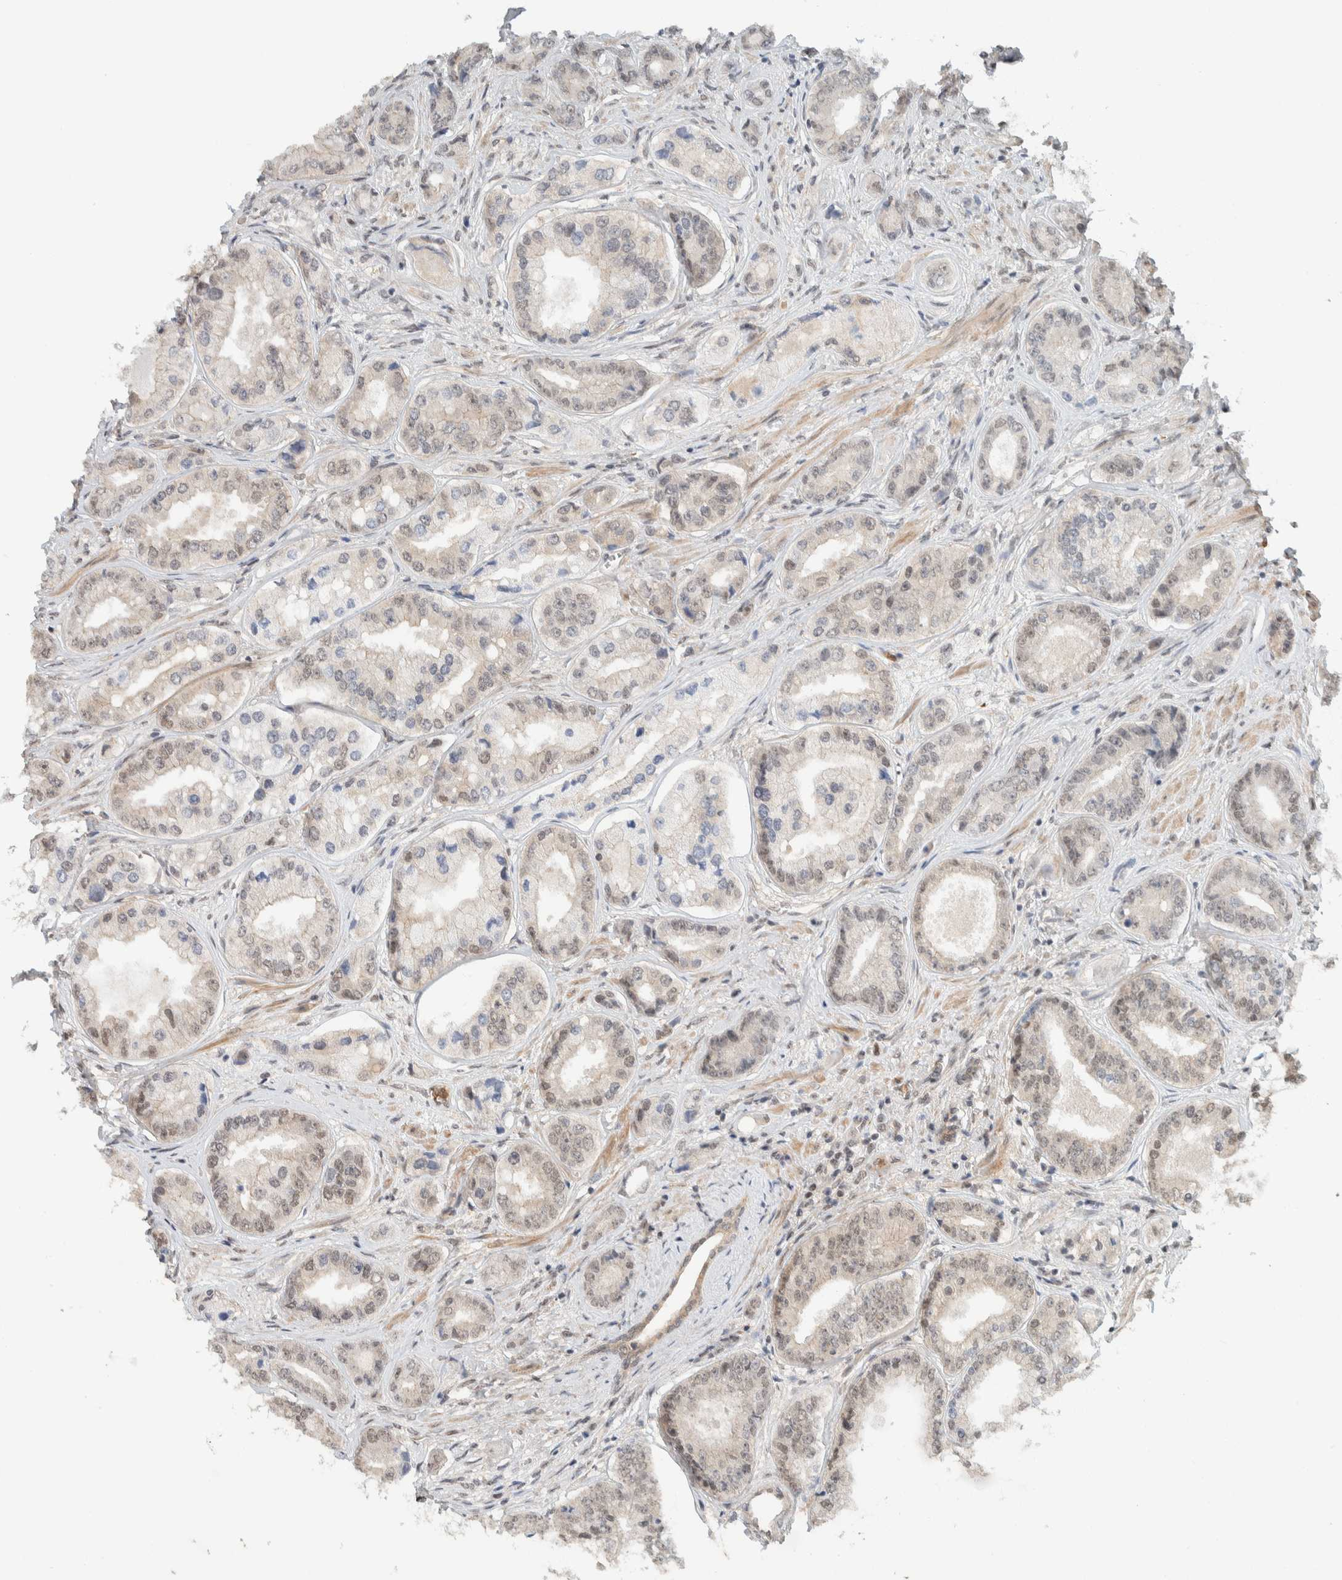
{"staining": {"intensity": "weak", "quantity": ">75%", "location": "nuclear"}, "tissue": "prostate cancer", "cell_type": "Tumor cells", "image_type": "cancer", "snomed": [{"axis": "morphology", "description": "Adenocarcinoma, High grade"}, {"axis": "topography", "description": "Prostate"}], "caption": "Immunohistochemical staining of high-grade adenocarcinoma (prostate) exhibits low levels of weak nuclear positivity in approximately >75% of tumor cells.", "gene": "ZBTB2", "patient": {"sex": "male", "age": 61}}